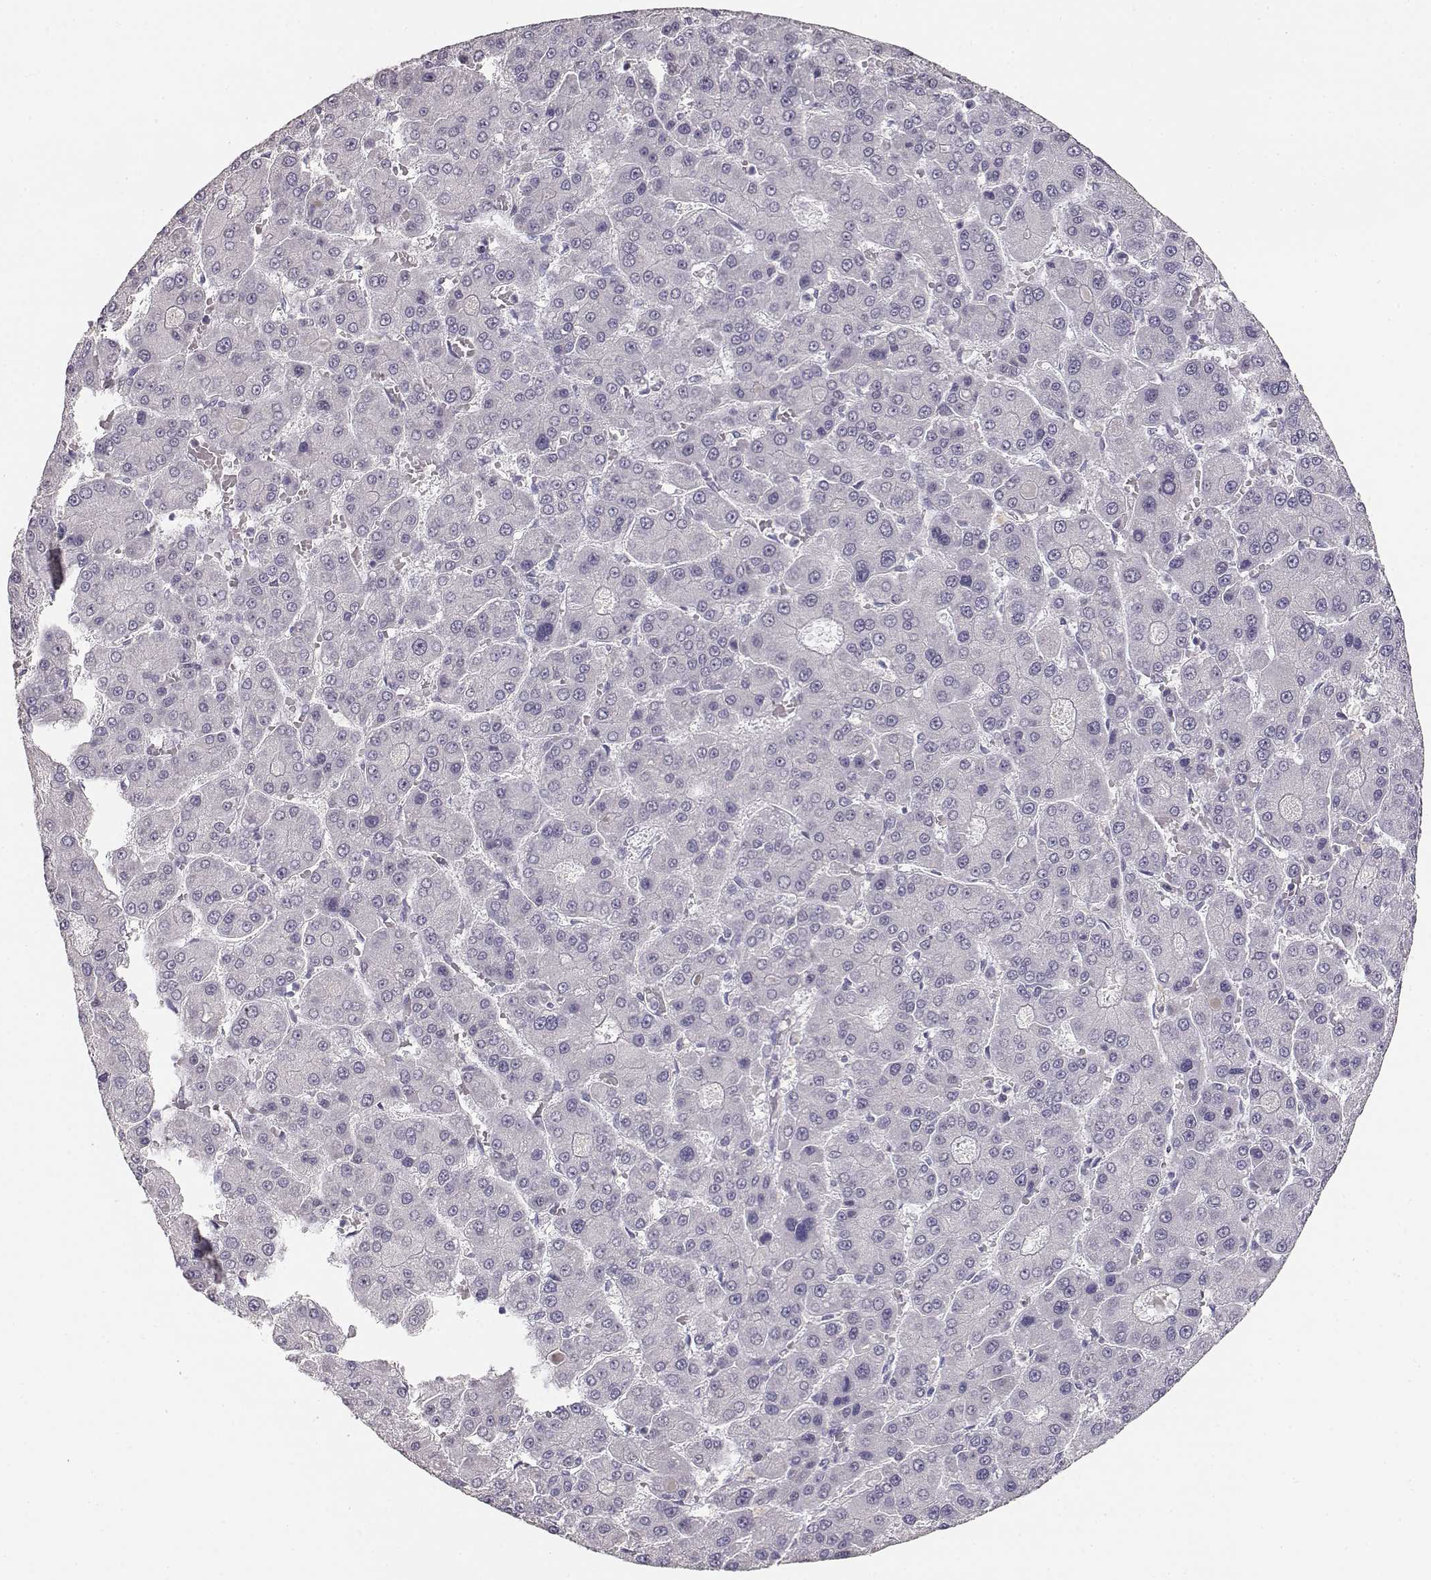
{"staining": {"intensity": "negative", "quantity": "none", "location": "none"}, "tissue": "liver cancer", "cell_type": "Tumor cells", "image_type": "cancer", "snomed": [{"axis": "morphology", "description": "Carcinoma, Hepatocellular, NOS"}, {"axis": "topography", "description": "Liver"}], "caption": "A histopathology image of human liver hepatocellular carcinoma is negative for staining in tumor cells.", "gene": "TKTL1", "patient": {"sex": "male", "age": 70}}